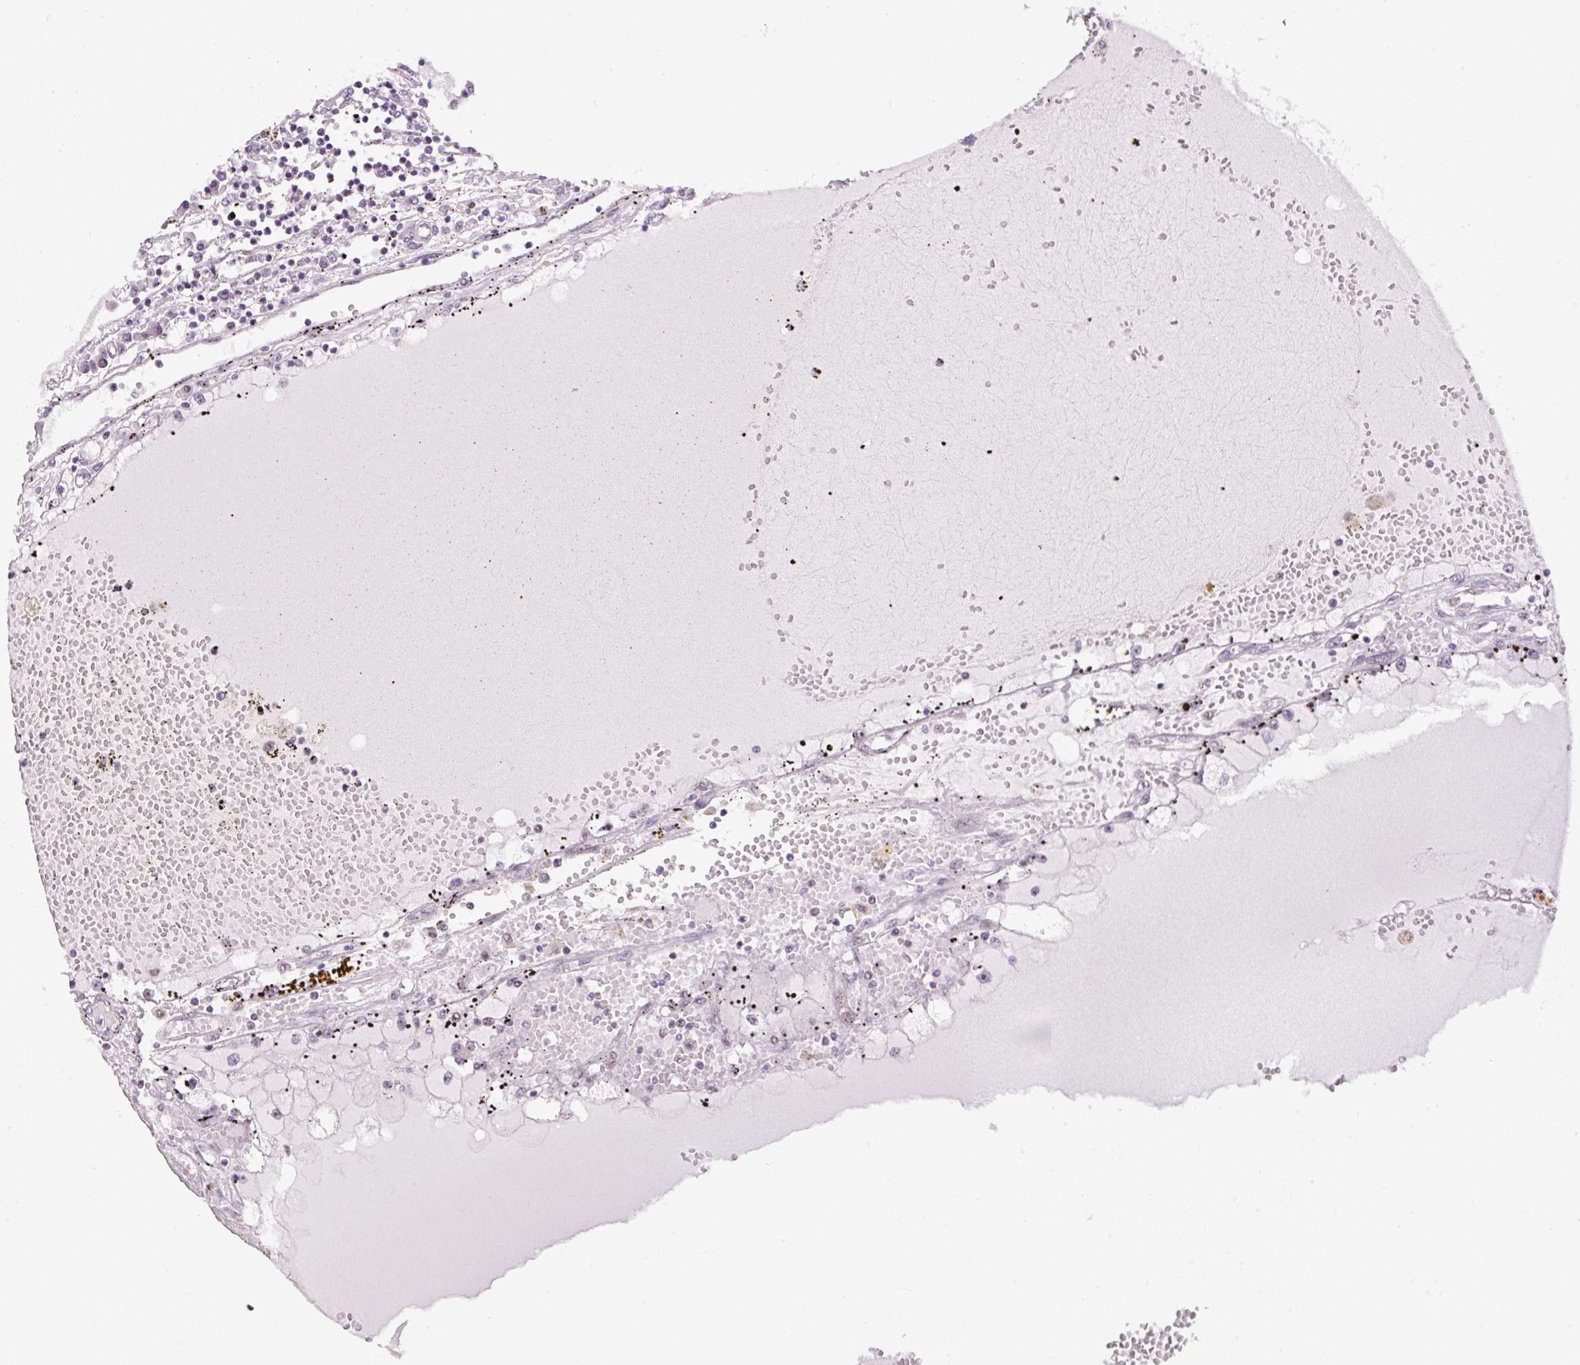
{"staining": {"intensity": "negative", "quantity": "none", "location": "none"}, "tissue": "renal cancer", "cell_type": "Tumor cells", "image_type": "cancer", "snomed": [{"axis": "morphology", "description": "Adenocarcinoma, NOS"}, {"axis": "topography", "description": "Kidney"}], "caption": "Immunohistochemical staining of renal cancer (adenocarcinoma) displays no significant positivity in tumor cells.", "gene": "TAF1A", "patient": {"sex": "male", "age": 56}}